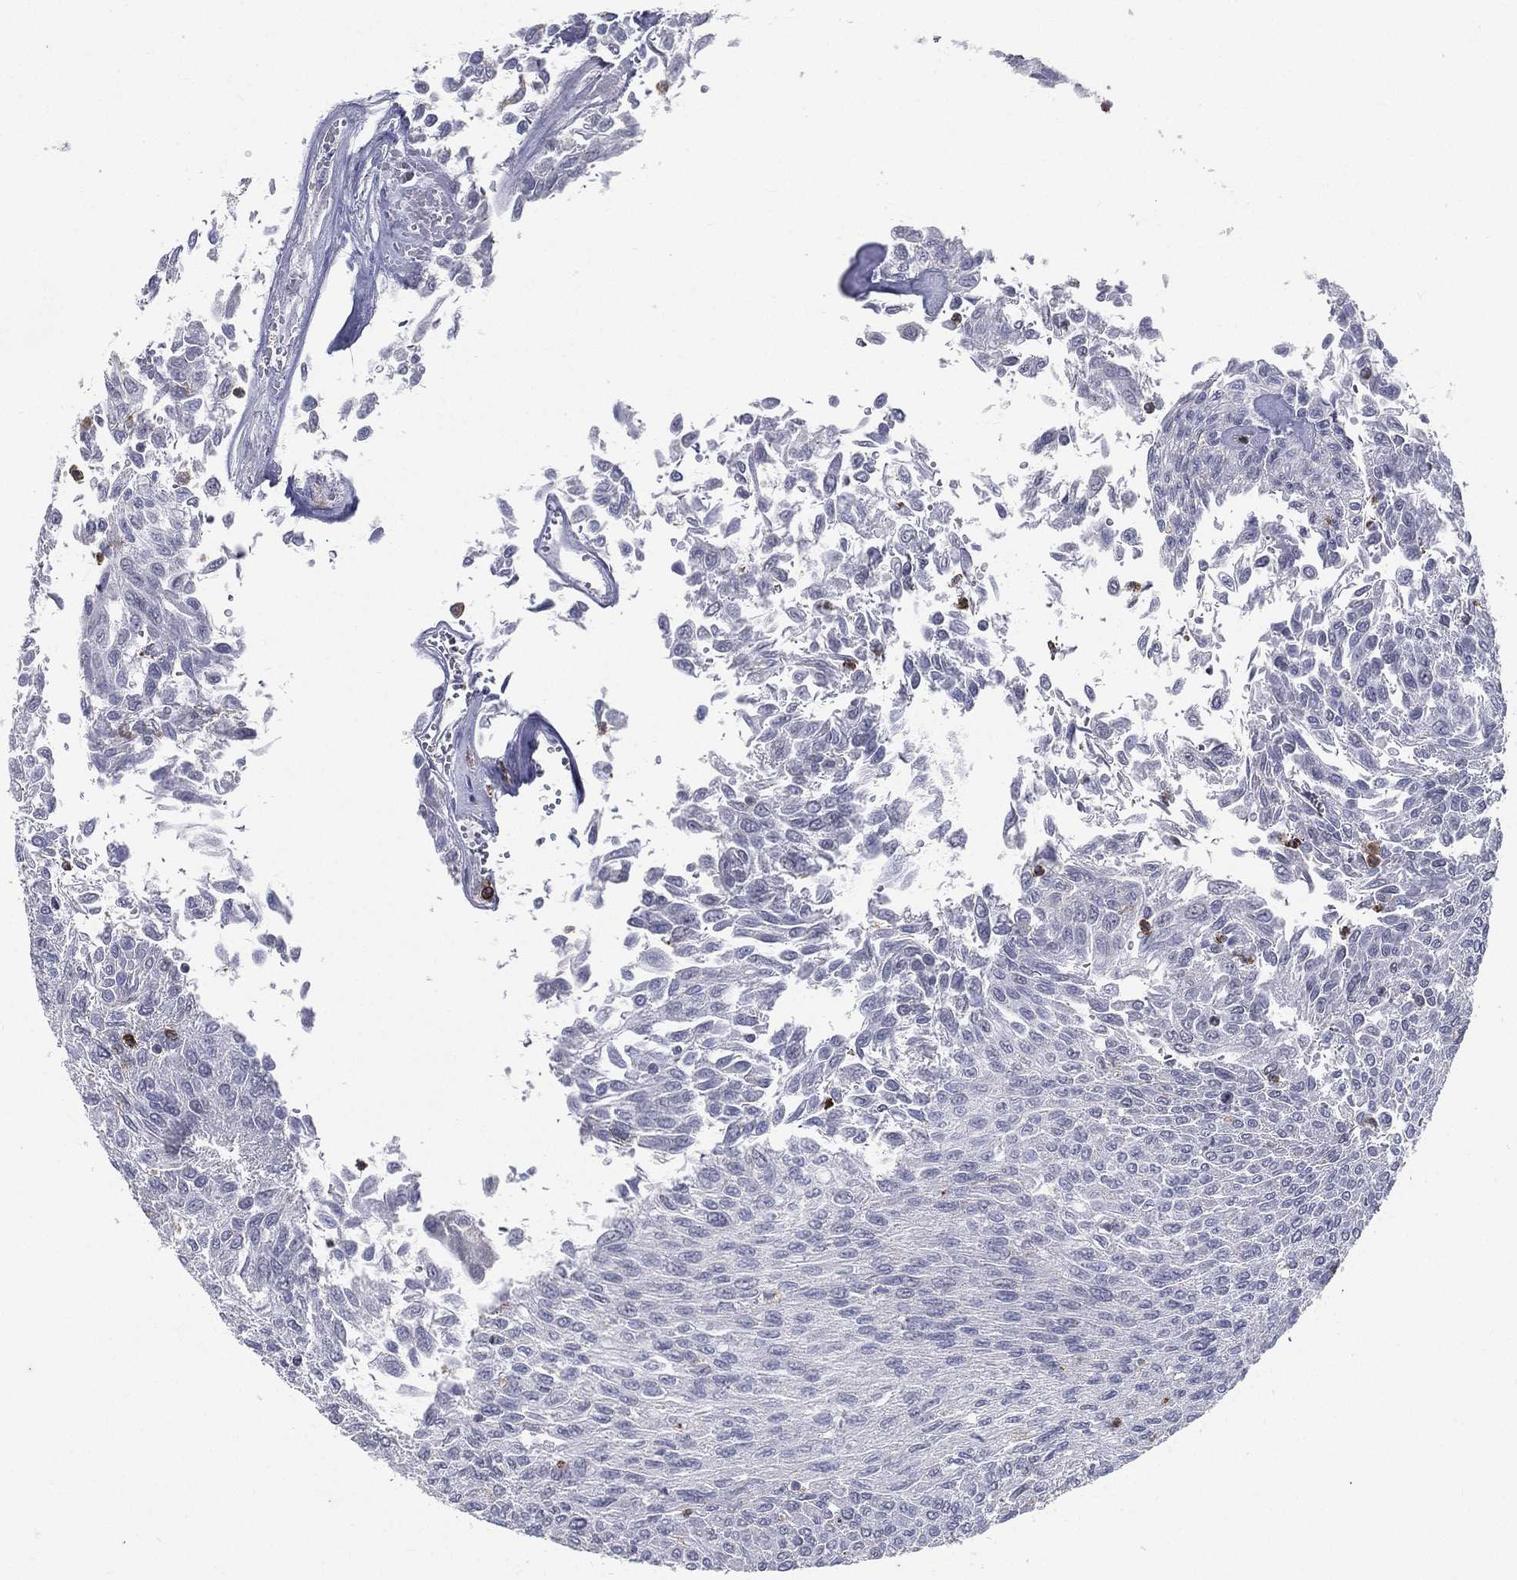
{"staining": {"intensity": "negative", "quantity": "none", "location": "none"}, "tissue": "urothelial cancer", "cell_type": "Tumor cells", "image_type": "cancer", "snomed": [{"axis": "morphology", "description": "Urothelial carcinoma, Low grade"}, {"axis": "topography", "description": "Urinary bladder"}], "caption": "DAB (3,3'-diaminobenzidine) immunohistochemical staining of human urothelial carcinoma (low-grade) demonstrates no significant expression in tumor cells.", "gene": "EVI2B", "patient": {"sex": "male", "age": 78}}